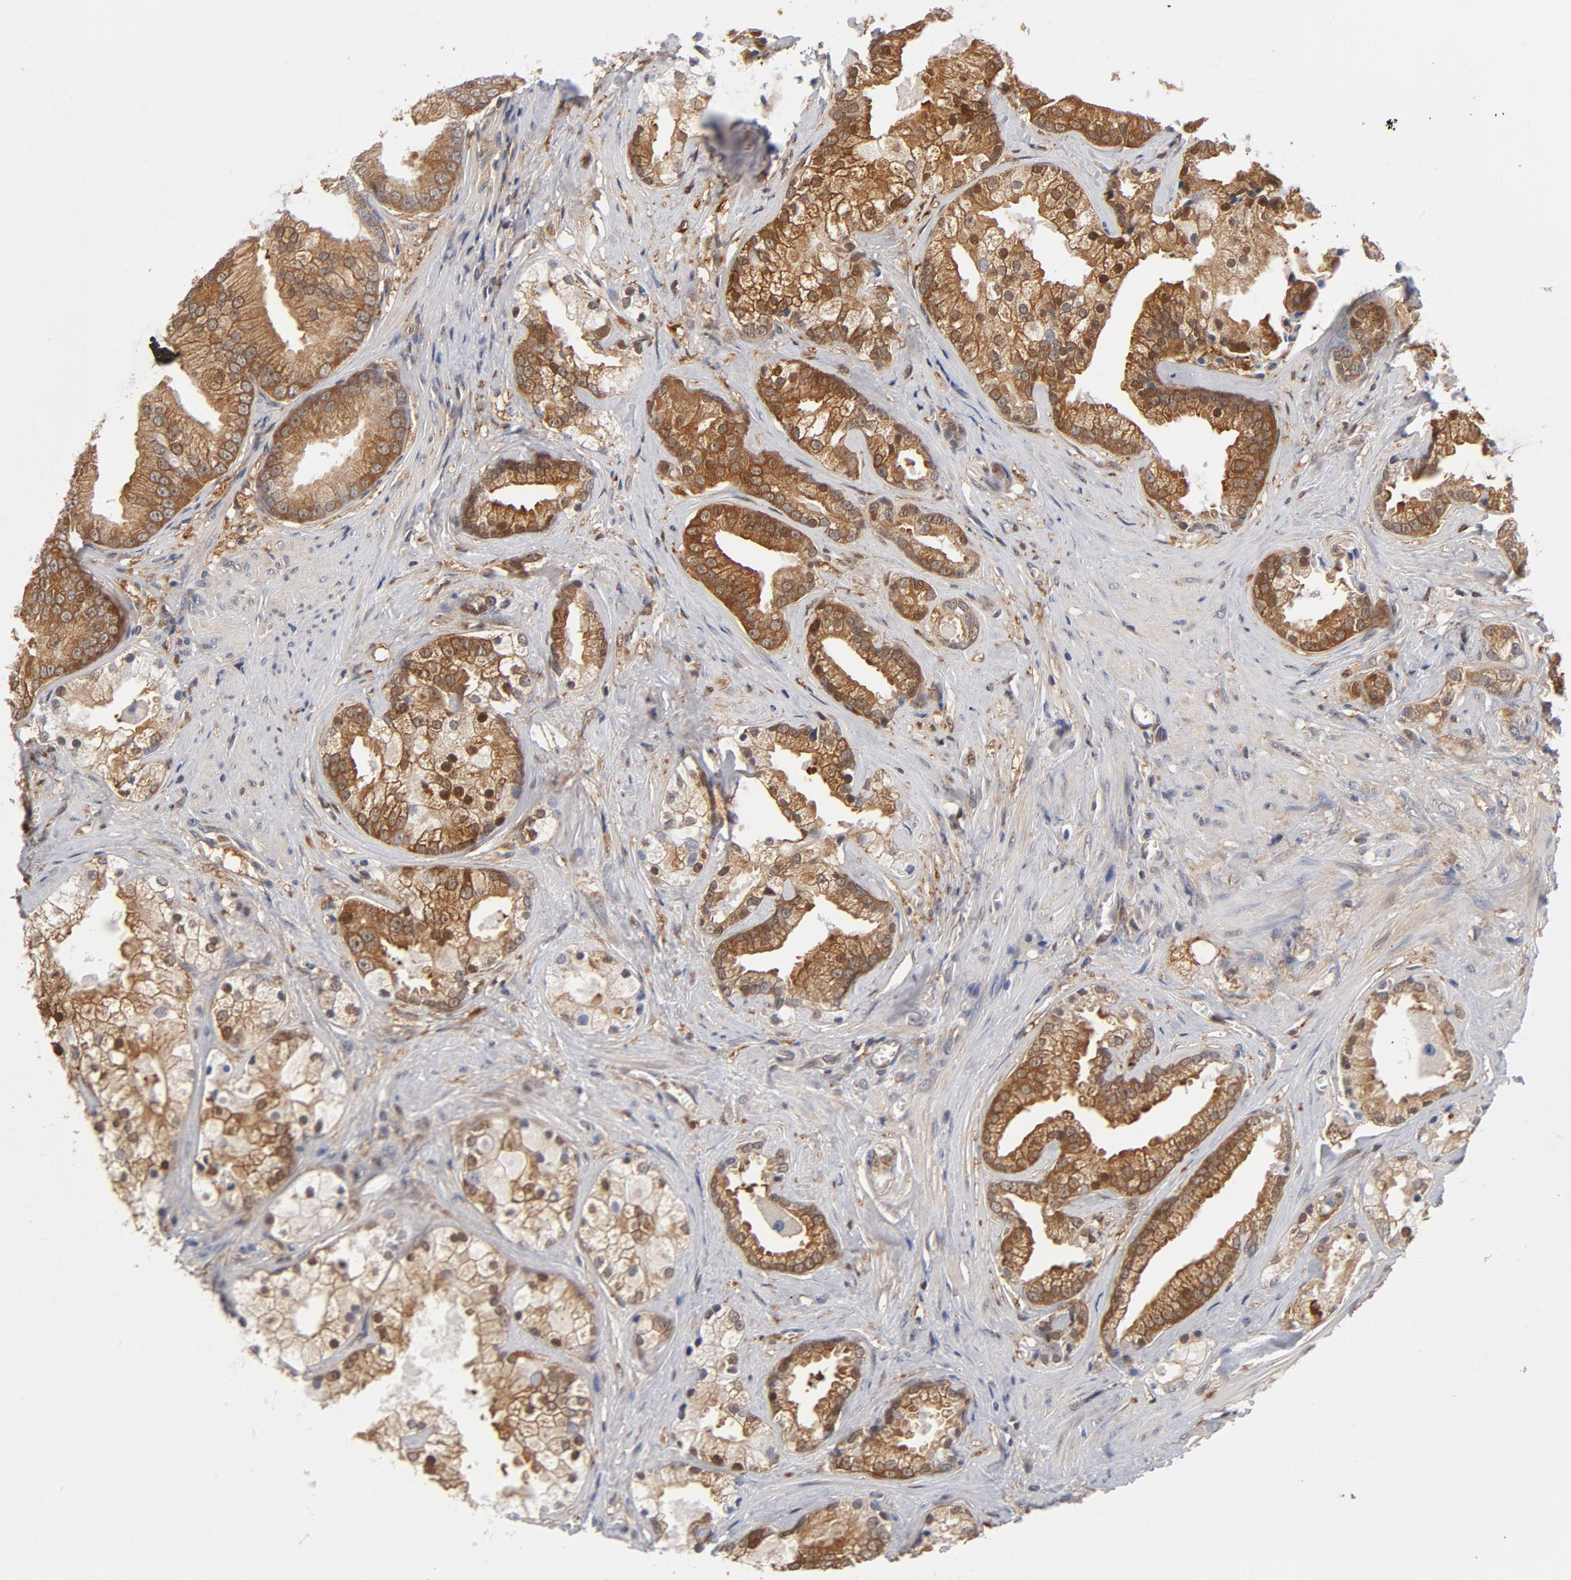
{"staining": {"intensity": "moderate", "quantity": ">75%", "location": "cytoplasmic/membranous"}, "tissue": "prostate cancer", "cell_type": "Tumor cells", "image_type": "cancer", "snomed": [{"axis": "morphology", "description": "Adenocarcinoma, Low grade"}, {"axis": "topography", "description": "Prostate"}], "caption": "Approximately >75% of tumor cells in prostate low-grade adenocarcinoma display moderate cytoplasmic/membranous protein positivity as visualized by brown immunohistochemical staining.", "gene": "ASMTL", "patient": {"sex": "male", "age": 58}}